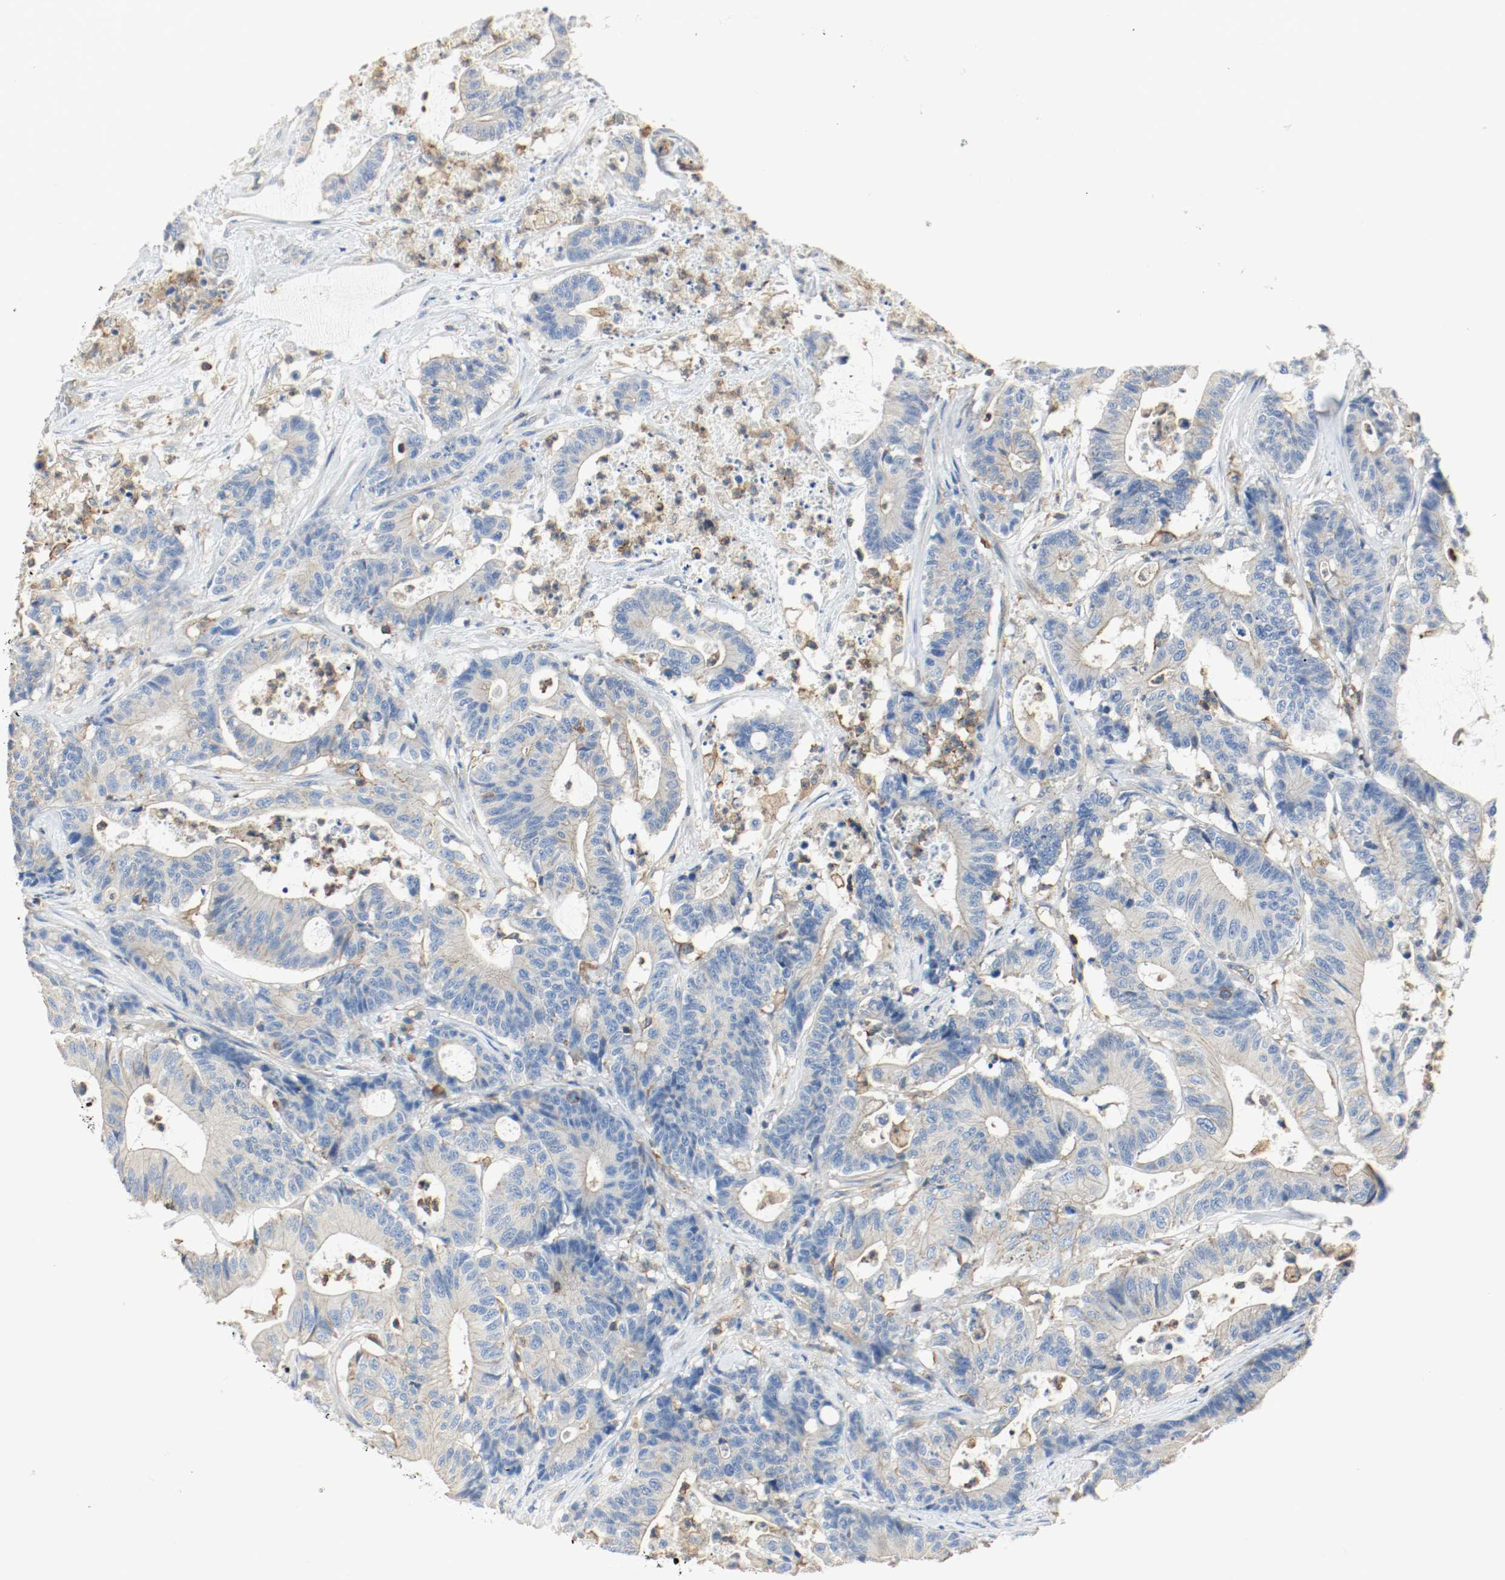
{"staining": {"intensity": "weak", "quantity": "25%-75%", "location": "cytoplasmic/membranous"}, "tissue": "colorectal cancer", "cell_type": "Tumor cells", "image_type": "cancer", "snomed": [{"axis": "morphology", "description": "Adenocarcinoma, NOS"}, {"axis": "topography", "description": "Colon"}], "caption": "Human colorectal cancer (adenocarcinoma) stained for a protein (brown) shows weak cytoplasmic/membranous positive expression in about 25%-75% of tumor cells.", "gene": "ARPC1B", "patient": {"sex": "female", "age": 84}}